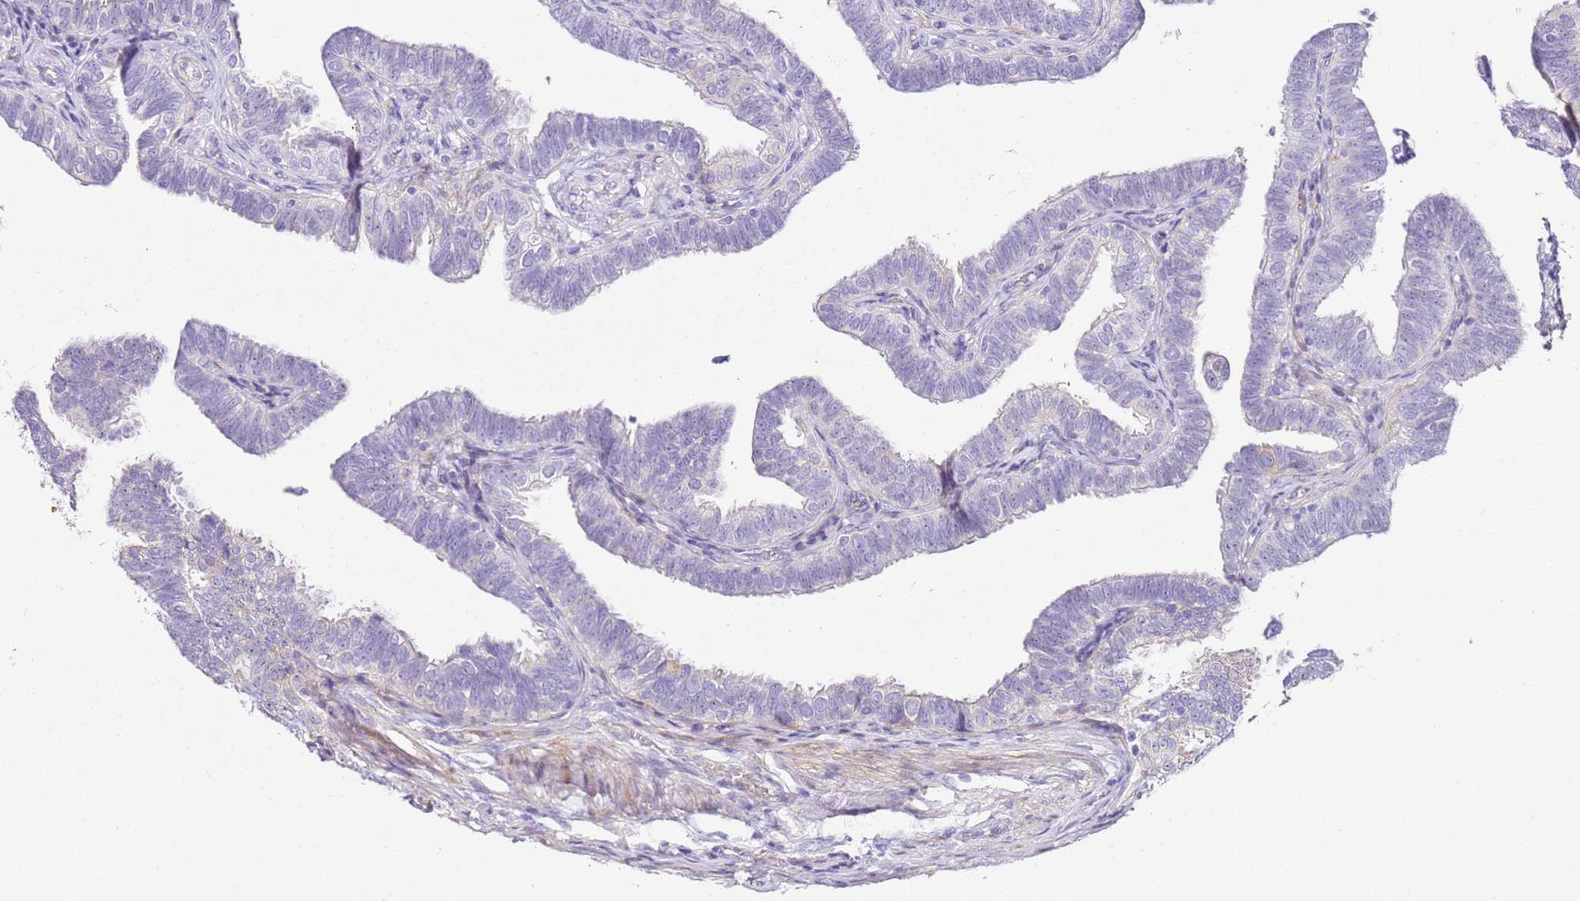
{"staining": {"intensity": "negative", "quantity": "none", "location": "none"}, "tissue": "fallopian tube", "cell_type": "Glandular cells", "image_type": "normal", "snomed": [{"axis": "morphology", "description": "Normal tissue, NOS"}, {"axis": "topography", "description": "Fallopian tube"}], "caption": "An IHC histopathology image of normal fallopian tube is shown. There is no staining in glandular cells of fallopian tube.", "gene": "HGD", "patient": {"sex": "female", "age": 39}}